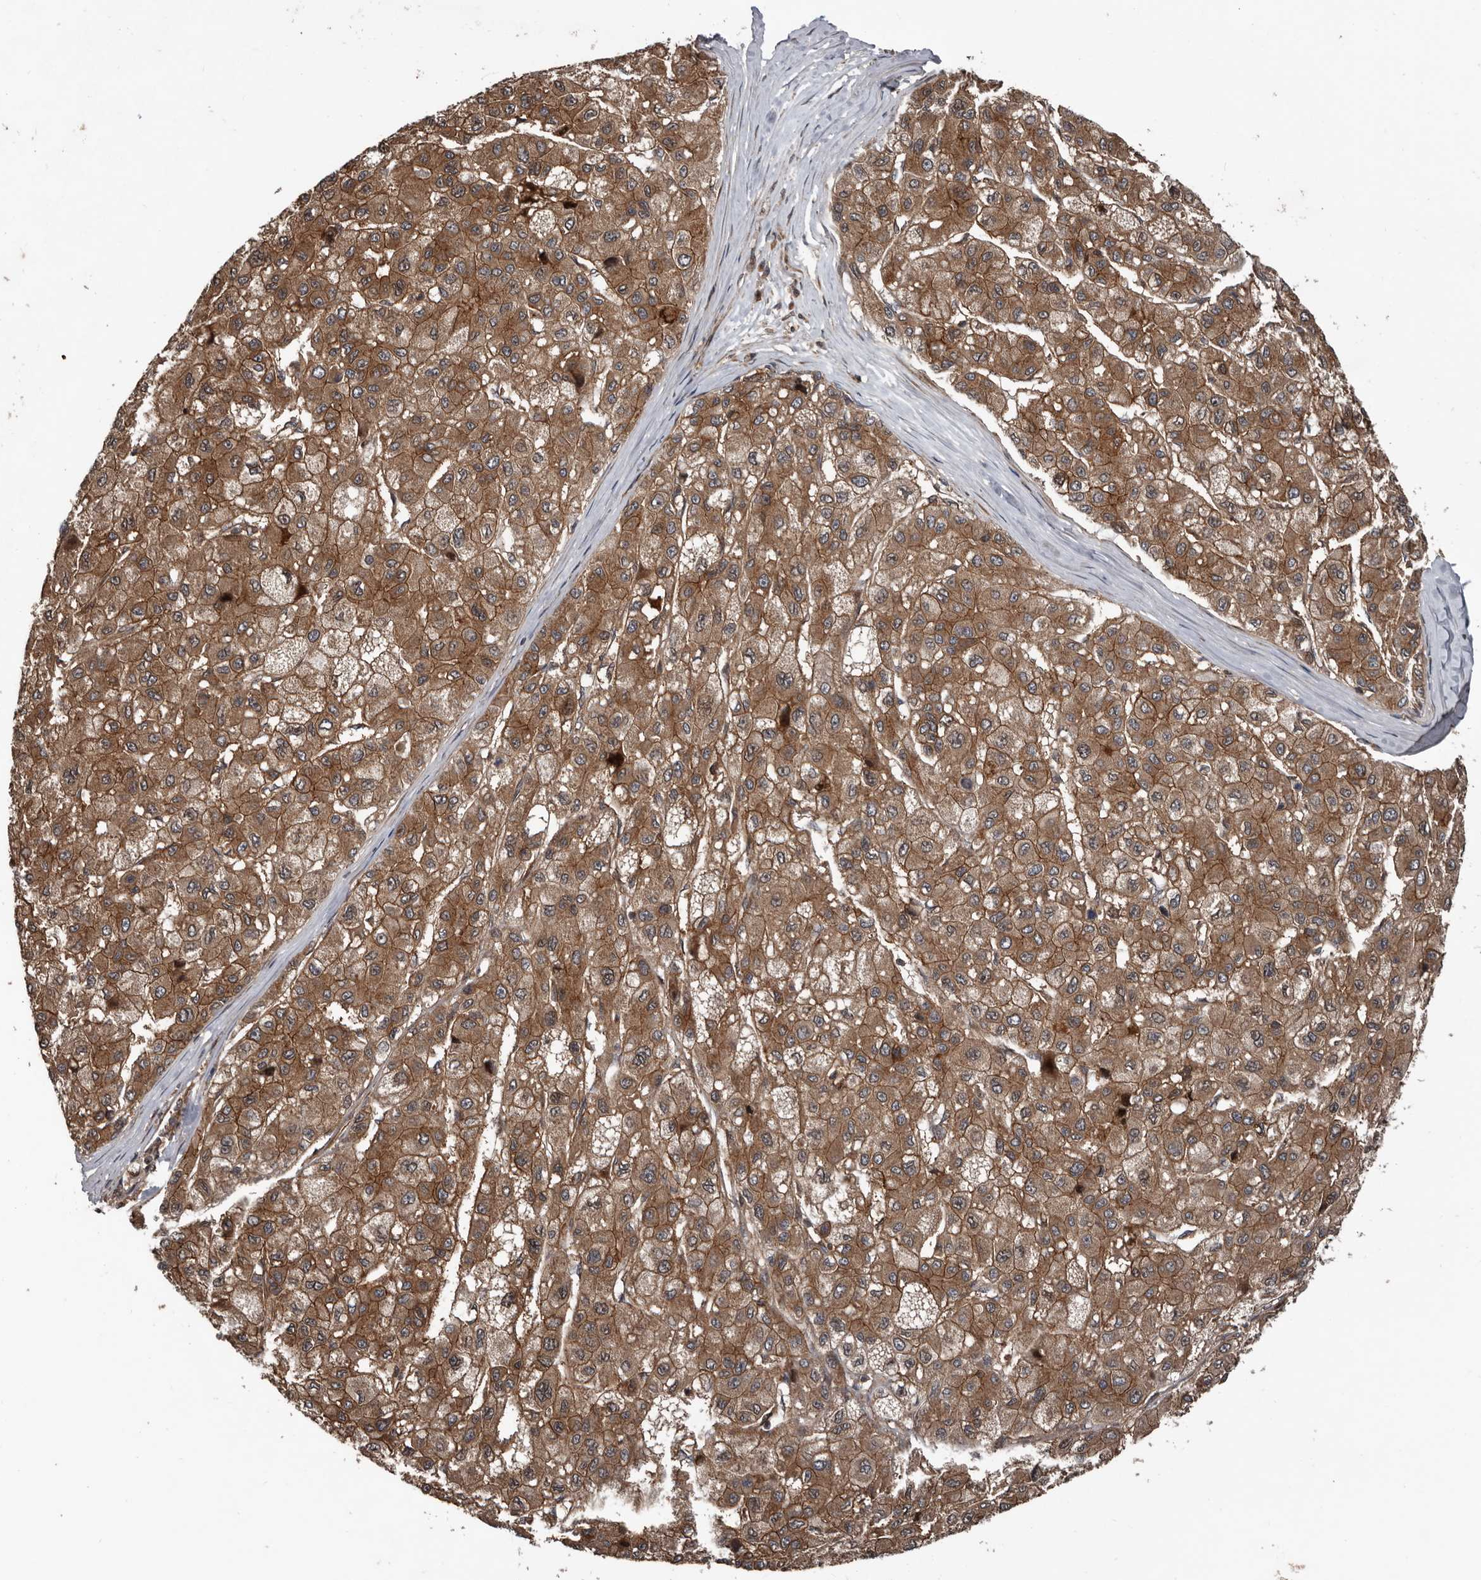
{"staining": {"intensity": "moderate", "quantity": ">75%", "location": "cytoplasmic/membranous"}, "tissue": "liver cancer", "cell_type": "Tumor cells", "image_type": "cancer", "snomed": [{"axis": "morphology", "description": "Carcinoma, Hepatocellular, NOS"}, {"axis": "topography", "description": "Liver"}], "caption": "IHC micrograph of human liver cancer stained for a protein (brown), which exhibits medium levels of moderate cytoplasmic/membranous positivity in about >75% of tumor cells.", "gene": "CCDC190", "patient": {"sex": "male", "age": 80}}